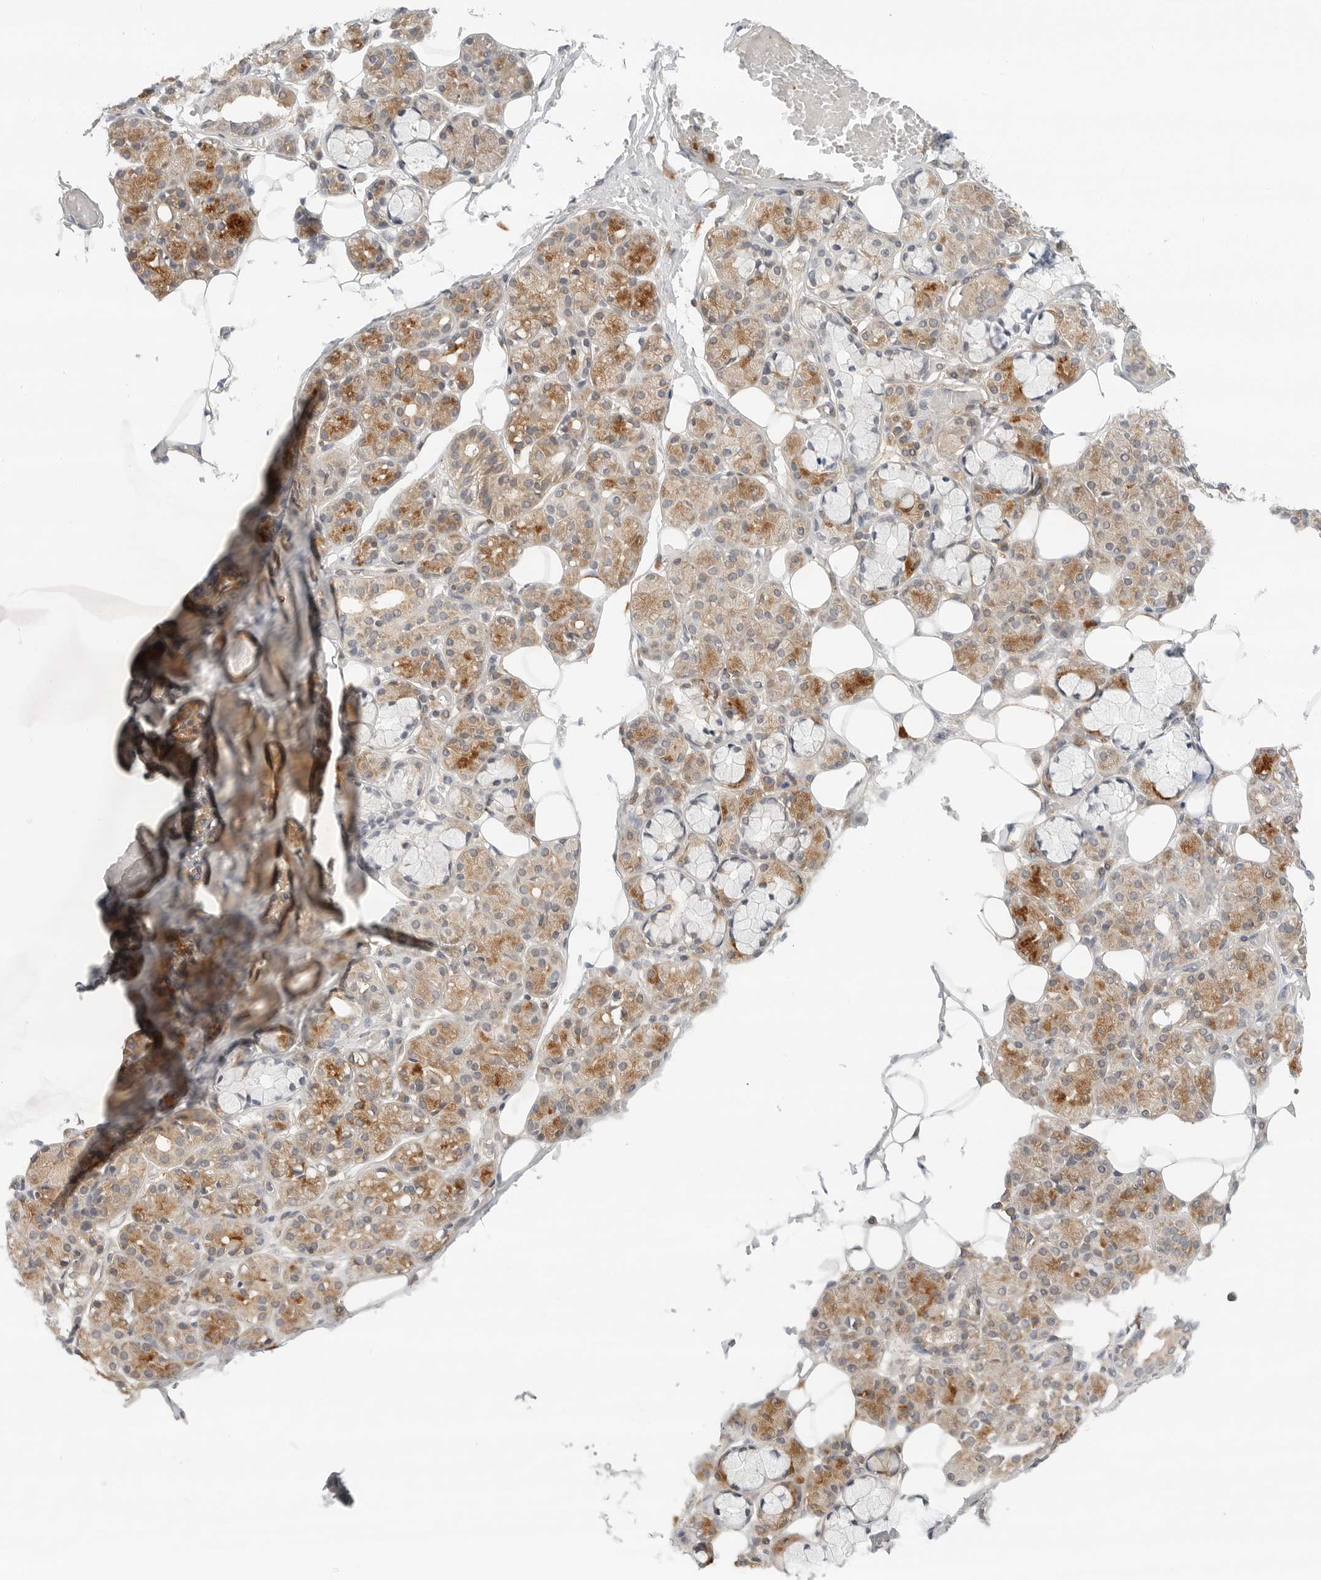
{"staining": {"intensity": "moderate", "quantity": "25%-75%", "location": "cytoplasmic/membranous"}, "tissue": "salivary gland", "cell_type": "Glandular cells", "image_type": "normal", "snomed": [{"axis": "morphology", "description": "Normal tissue, NOS"}, {"axis": "topography", "description": "Salivary gland"}], "caption": "IHC of unremarkable salivary gland demonstrates medium levels of moderate cytoplasmic/membranous positivity in about 25%-75% of glandular cells.", "gene": "C1QTNF1", "patient": {"sex": "male", "age": 63}}